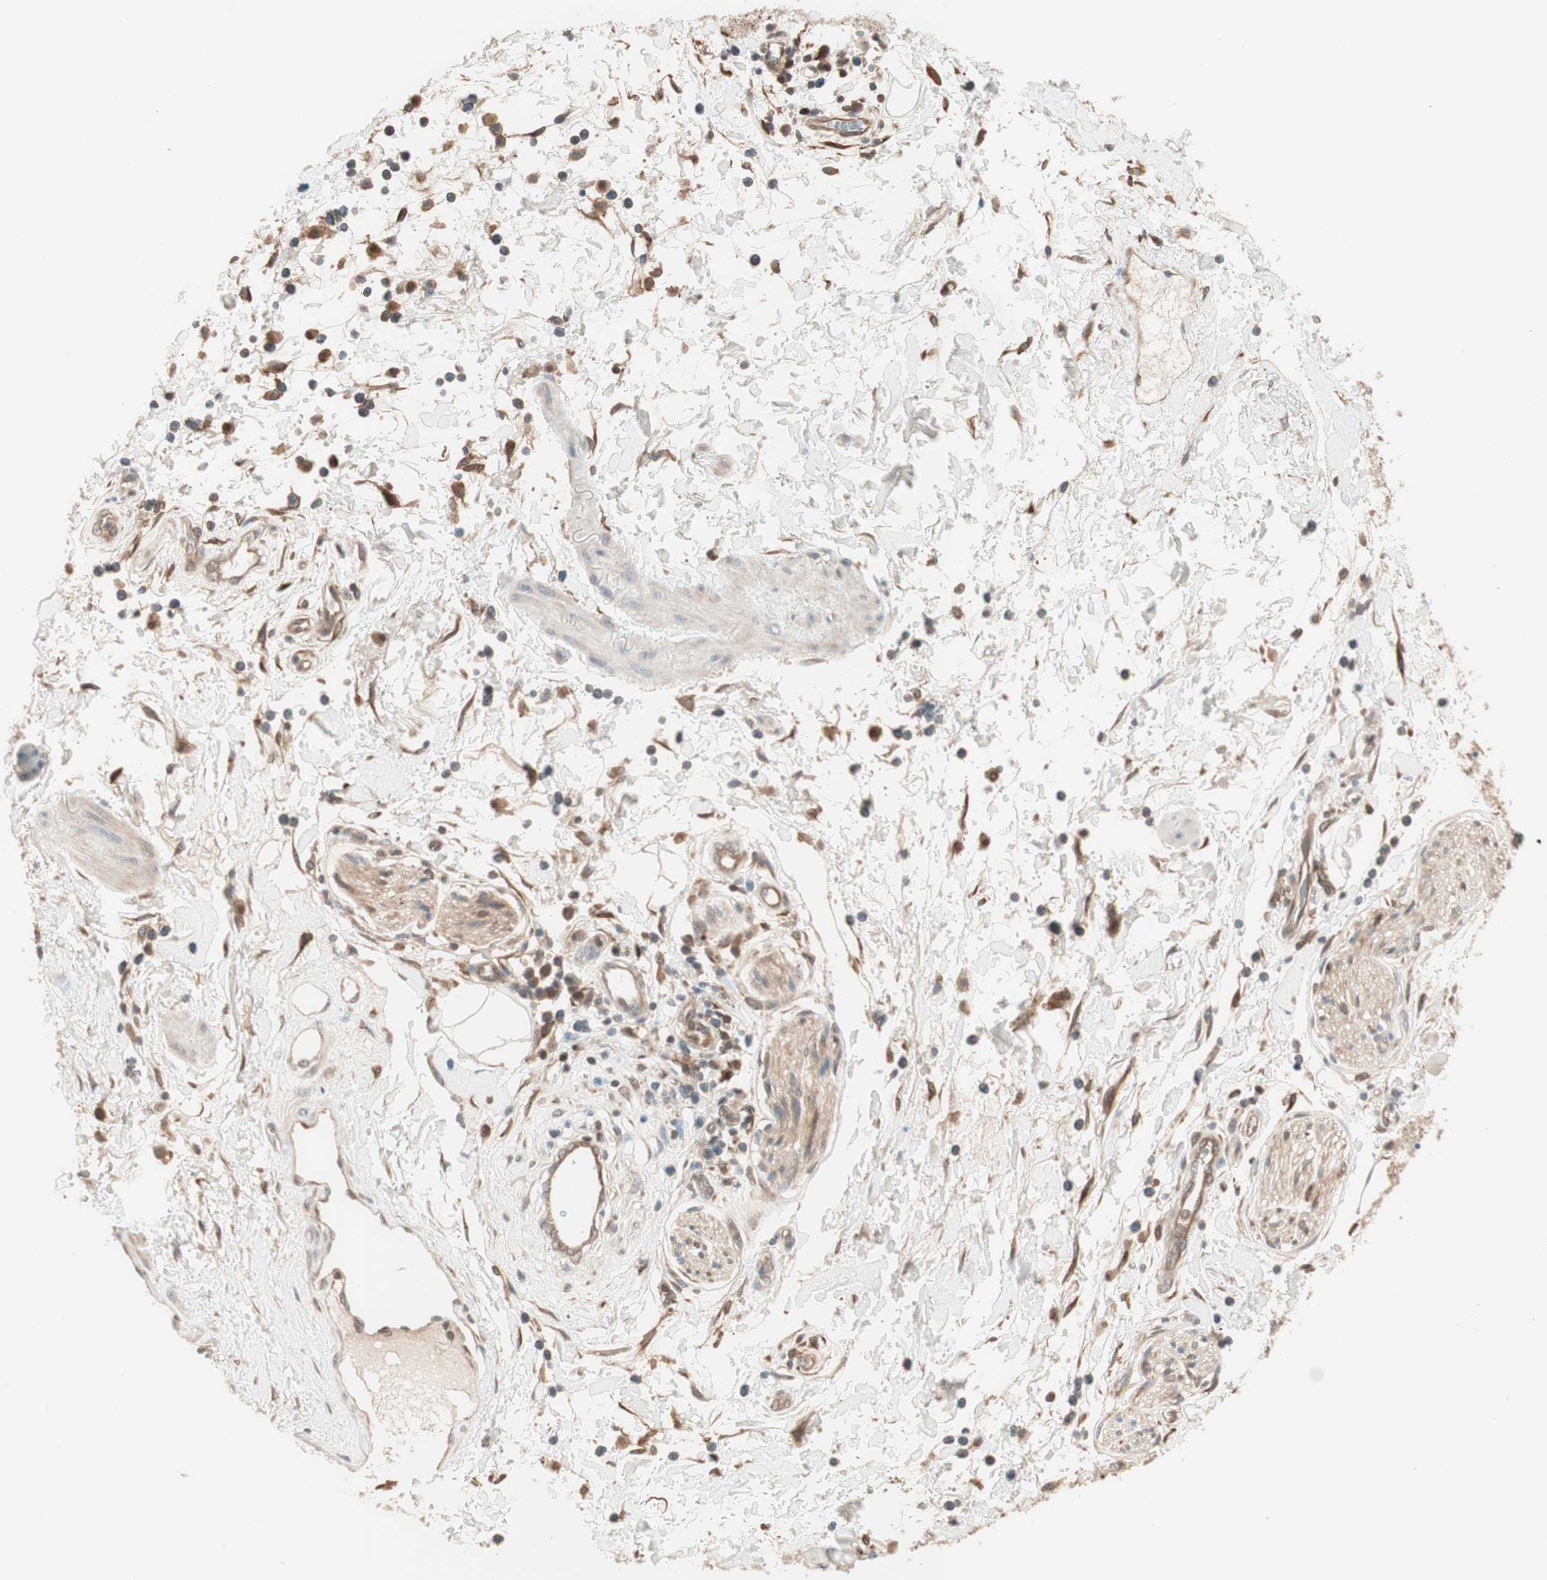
{"staining": {"intensity": "moderate", "quantity": ">75%", "location": "cytoplasmic/membranous"}, "tissue": "adipose tissue", "cell_type": "Adipocytes", "image_type": "normal", "snomed": [{"axis": "morphology", "description": "Normal tissue, NOS"}, {"axis": "topography", "description": "Soft tissue"}, {"axis": "topography", "description": "Peripheral nerve tissue"}], "caption": "High-magnification brightfield microscopy of unremarkable adipose tissue stained with DAB (brown) and counterstained with hematoxylin (blue). adipocytes exhibit moderate cytoplasmic/membranous staining is present in about>75% of cells. (DAB IHC with brightfield microscopy, high magnification).", "gene": "GALT", "patient": {"sex": "female", "age": 71}}